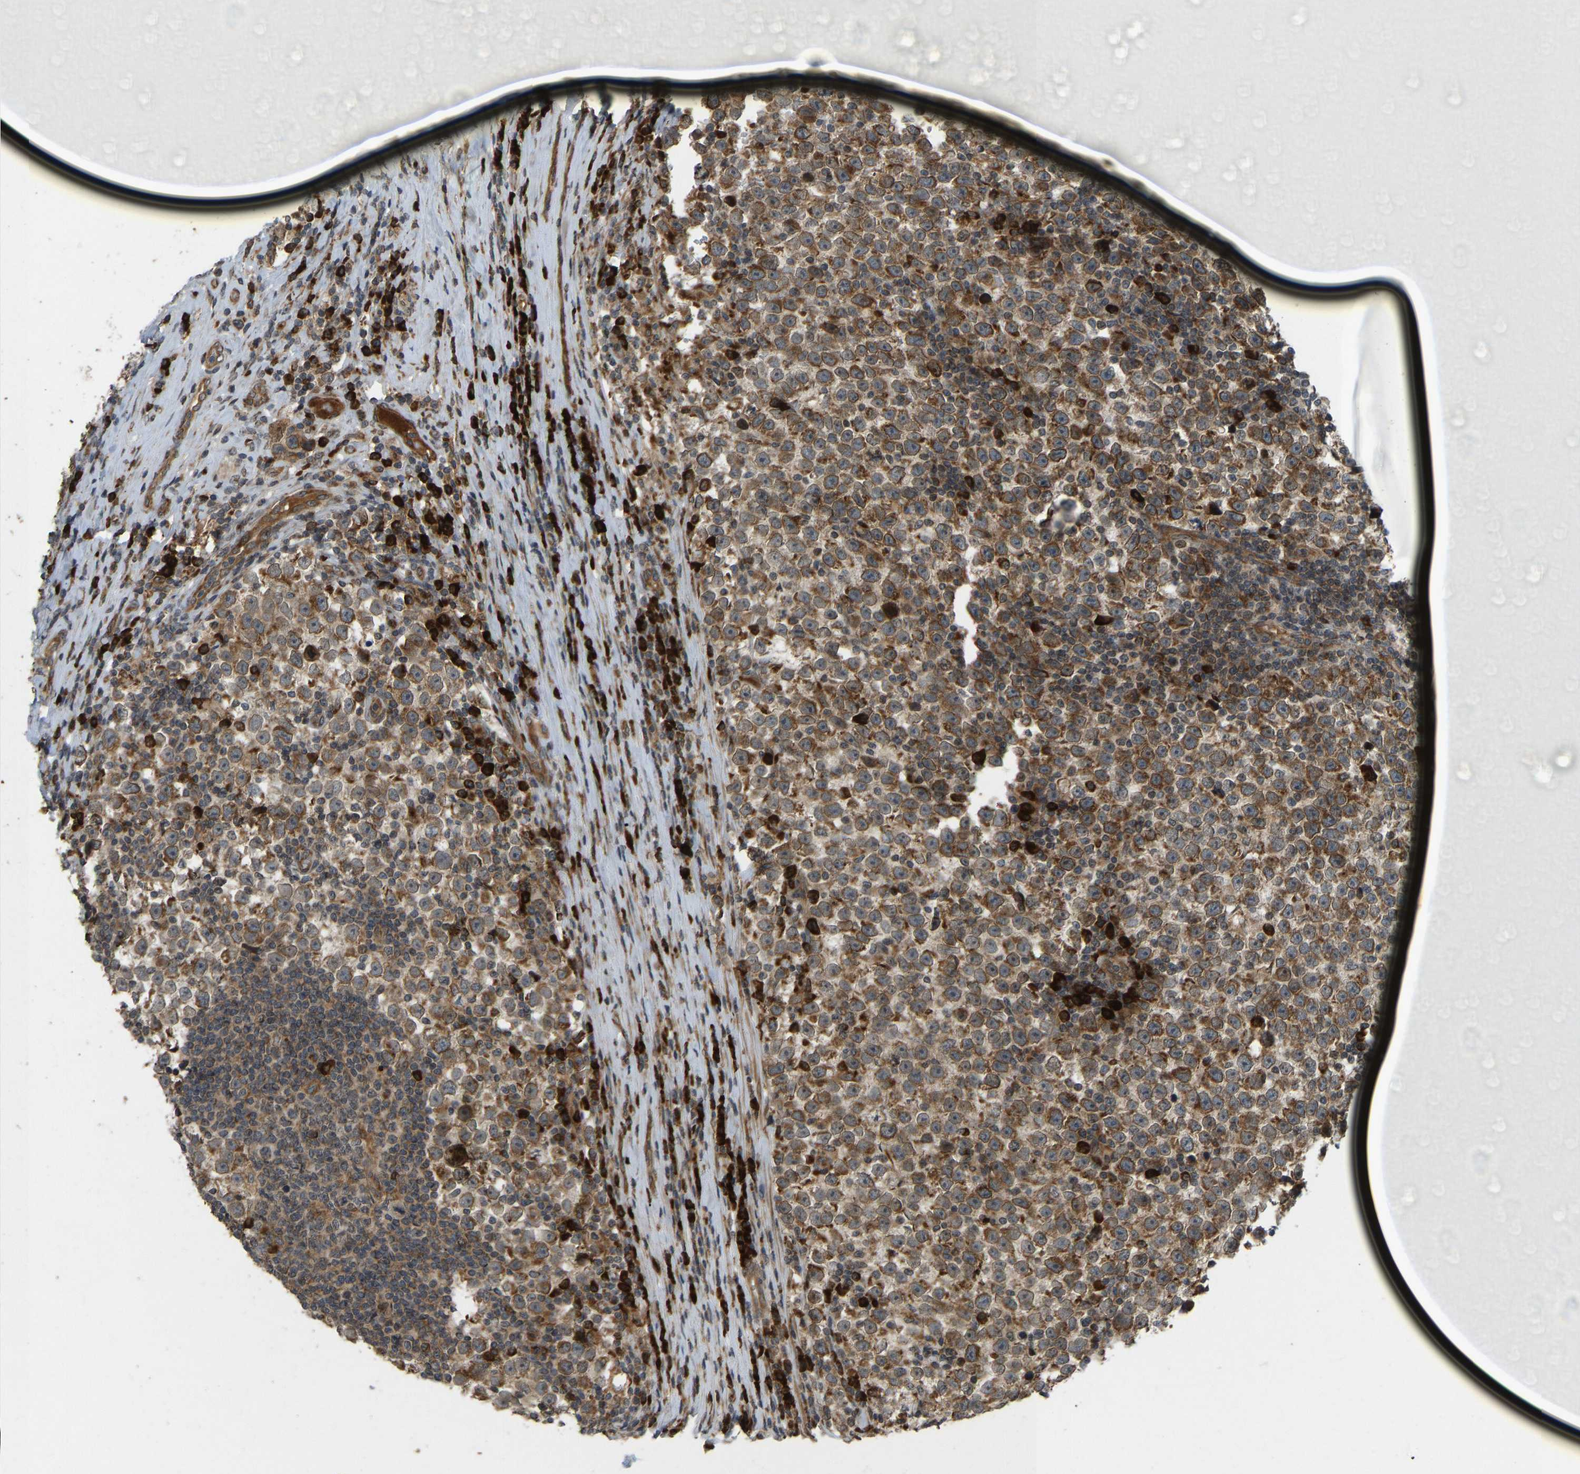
{"staining": {"intensity": "moderate", "quantity": ">75%", "location": "cytoplasmic/membranous"}, "tissue": "testis cancer", "cell_type": "Tumor cells", "image_type": "cancer", "snomed": [{"axis": "morphology", "description": "Normal tissue, NOS"}, {"axis": "morphology", "description": "Seminoma, NOS"}, {"axis": "topography", "description": "Testis"}], "caption": "High-magnification brightfield microscopy of testis cancer (seminoma) stained with DAB (brown) and counterstained with hematoxylin (blue). tumor cells exhibit moderate cytoplasmic/membranous positivity is seen in about>75% of cells.", "gene": "RPN2", "patient": {"sex": "male", "age": 43}}